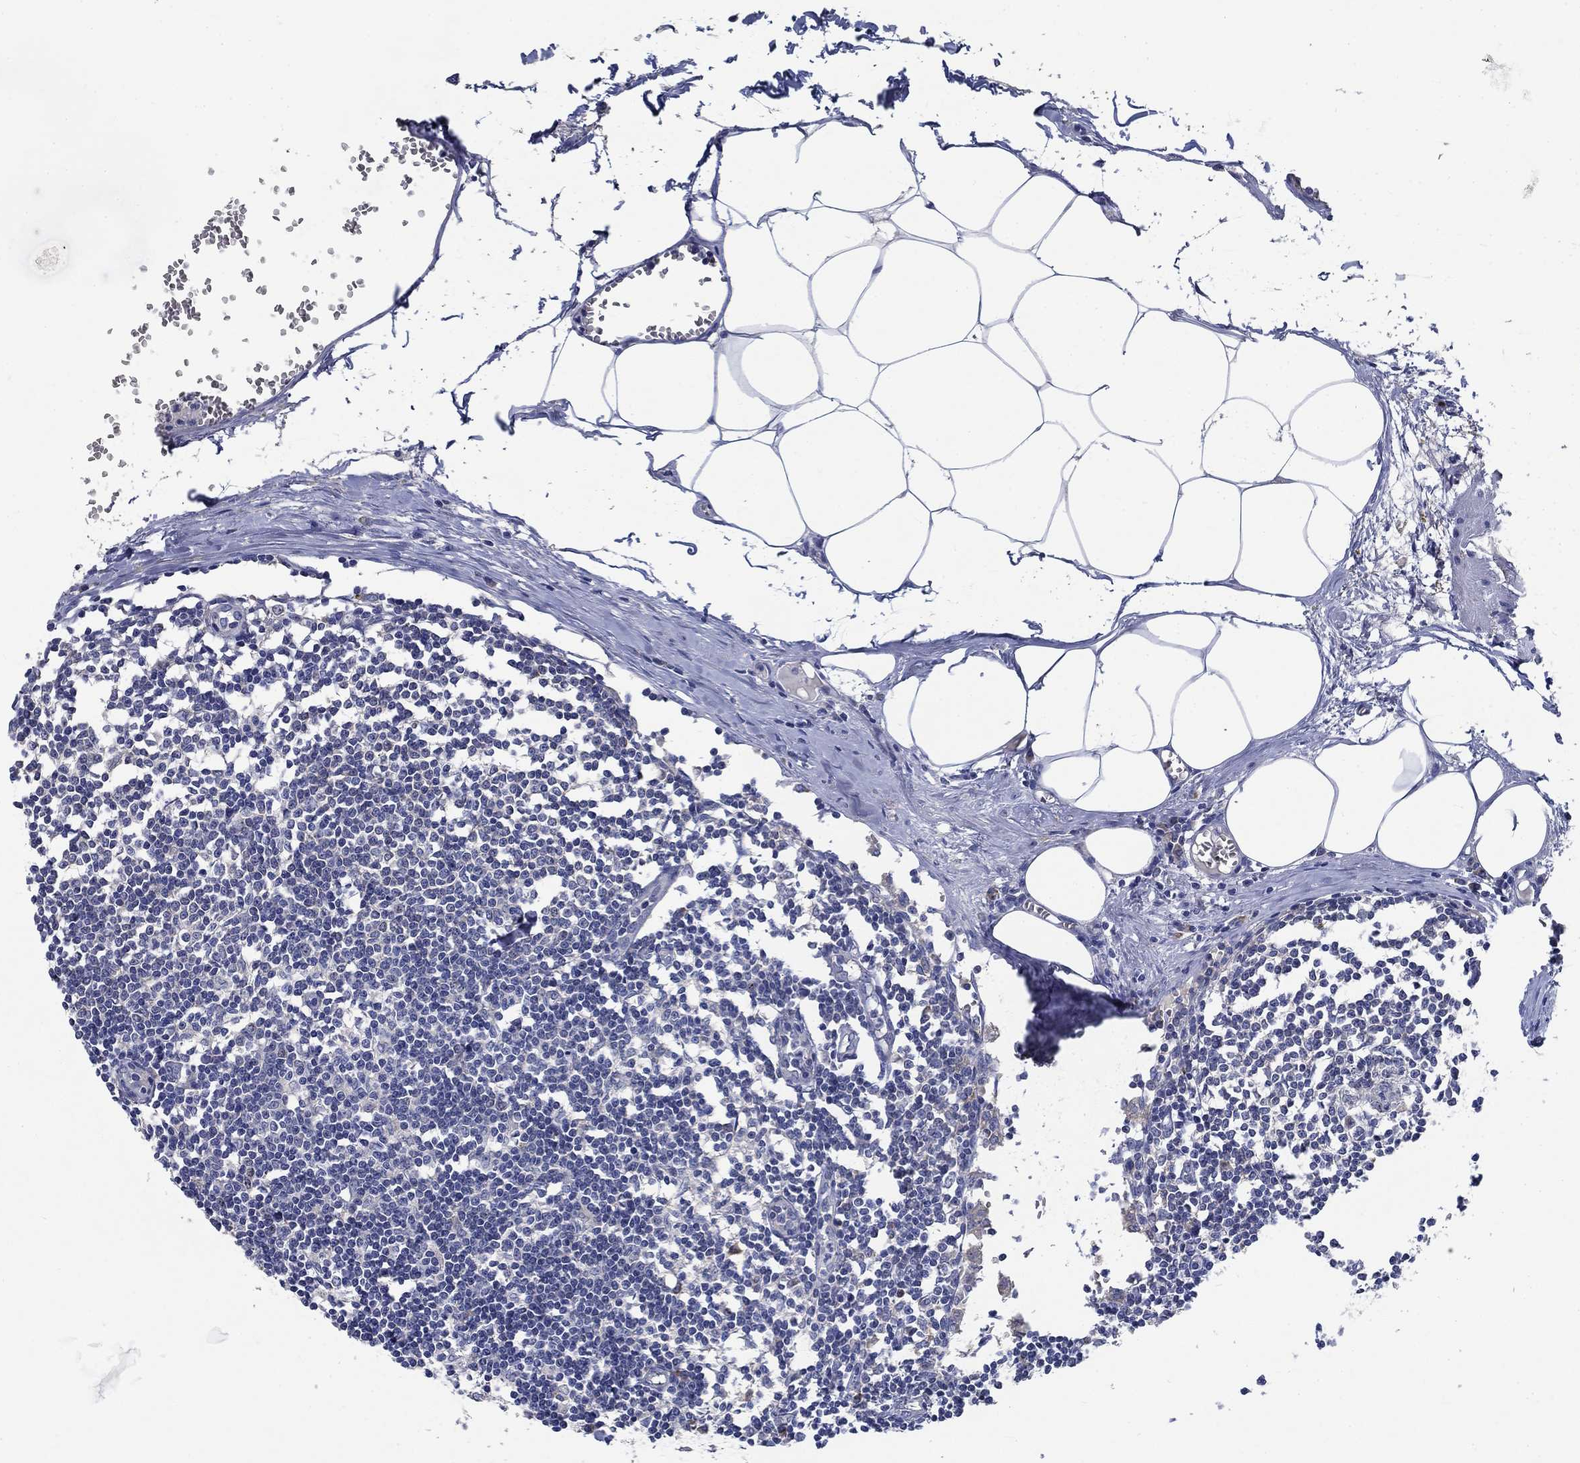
{"staining": {"intensity": "negative", "quantity": "none", "location": "none"}, "tissue": "lymph node", "cell_type": "Germinal center cells", "image_type": "normal", "snomed": [{"axis": "morphology", "description": "Normal tissue, NOS"}, {"axis": "topography", "description": "Lymph node"}], "caption": "This is an immunohistochemistry (IHC) micrograph of benign lymph node. There is no expression in germinal center cells.", "gene": "MMP24", "patient": {"sex": "male", "age": 59}}